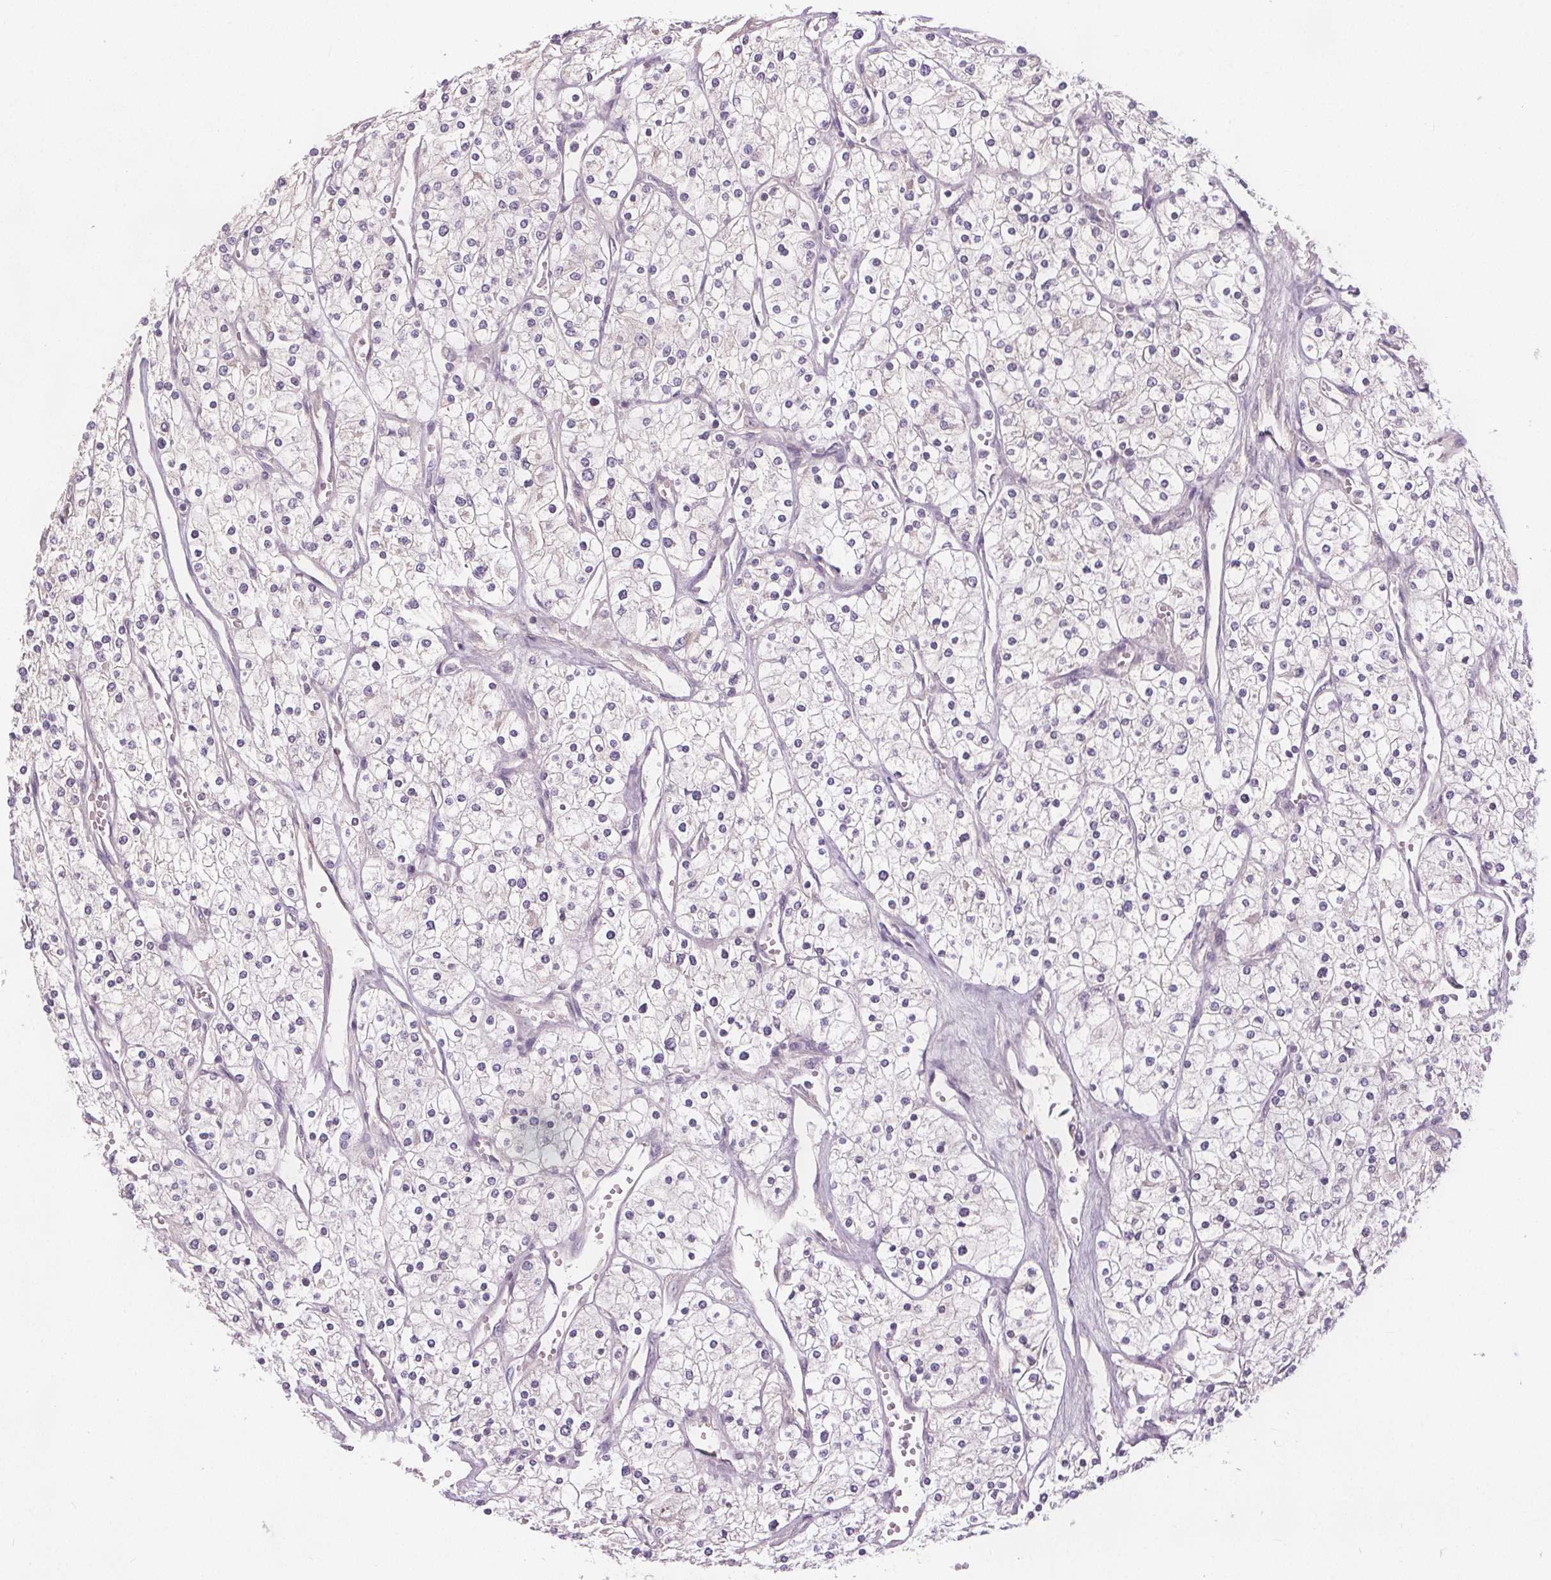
{"staining": {"intensity": "negative", "quantity": "none", "location": "none"}, "tissue": "renal cancer", "cell_type": "Tumor cells", "image_type": "cancer", "snomed": [{"axis": "morphology", "description": "Adenocarcinoma, NOS"}, {"axis": "topography", "description": "Kidney"}], "caption": "Immunohistochemistry micrograph of human renal adenocarcinoma stained for a protein (brown), which reveals no positivity in tumor cells.", "gene": "TMEM80", "patient": {"sex": "male", "age": 80}}